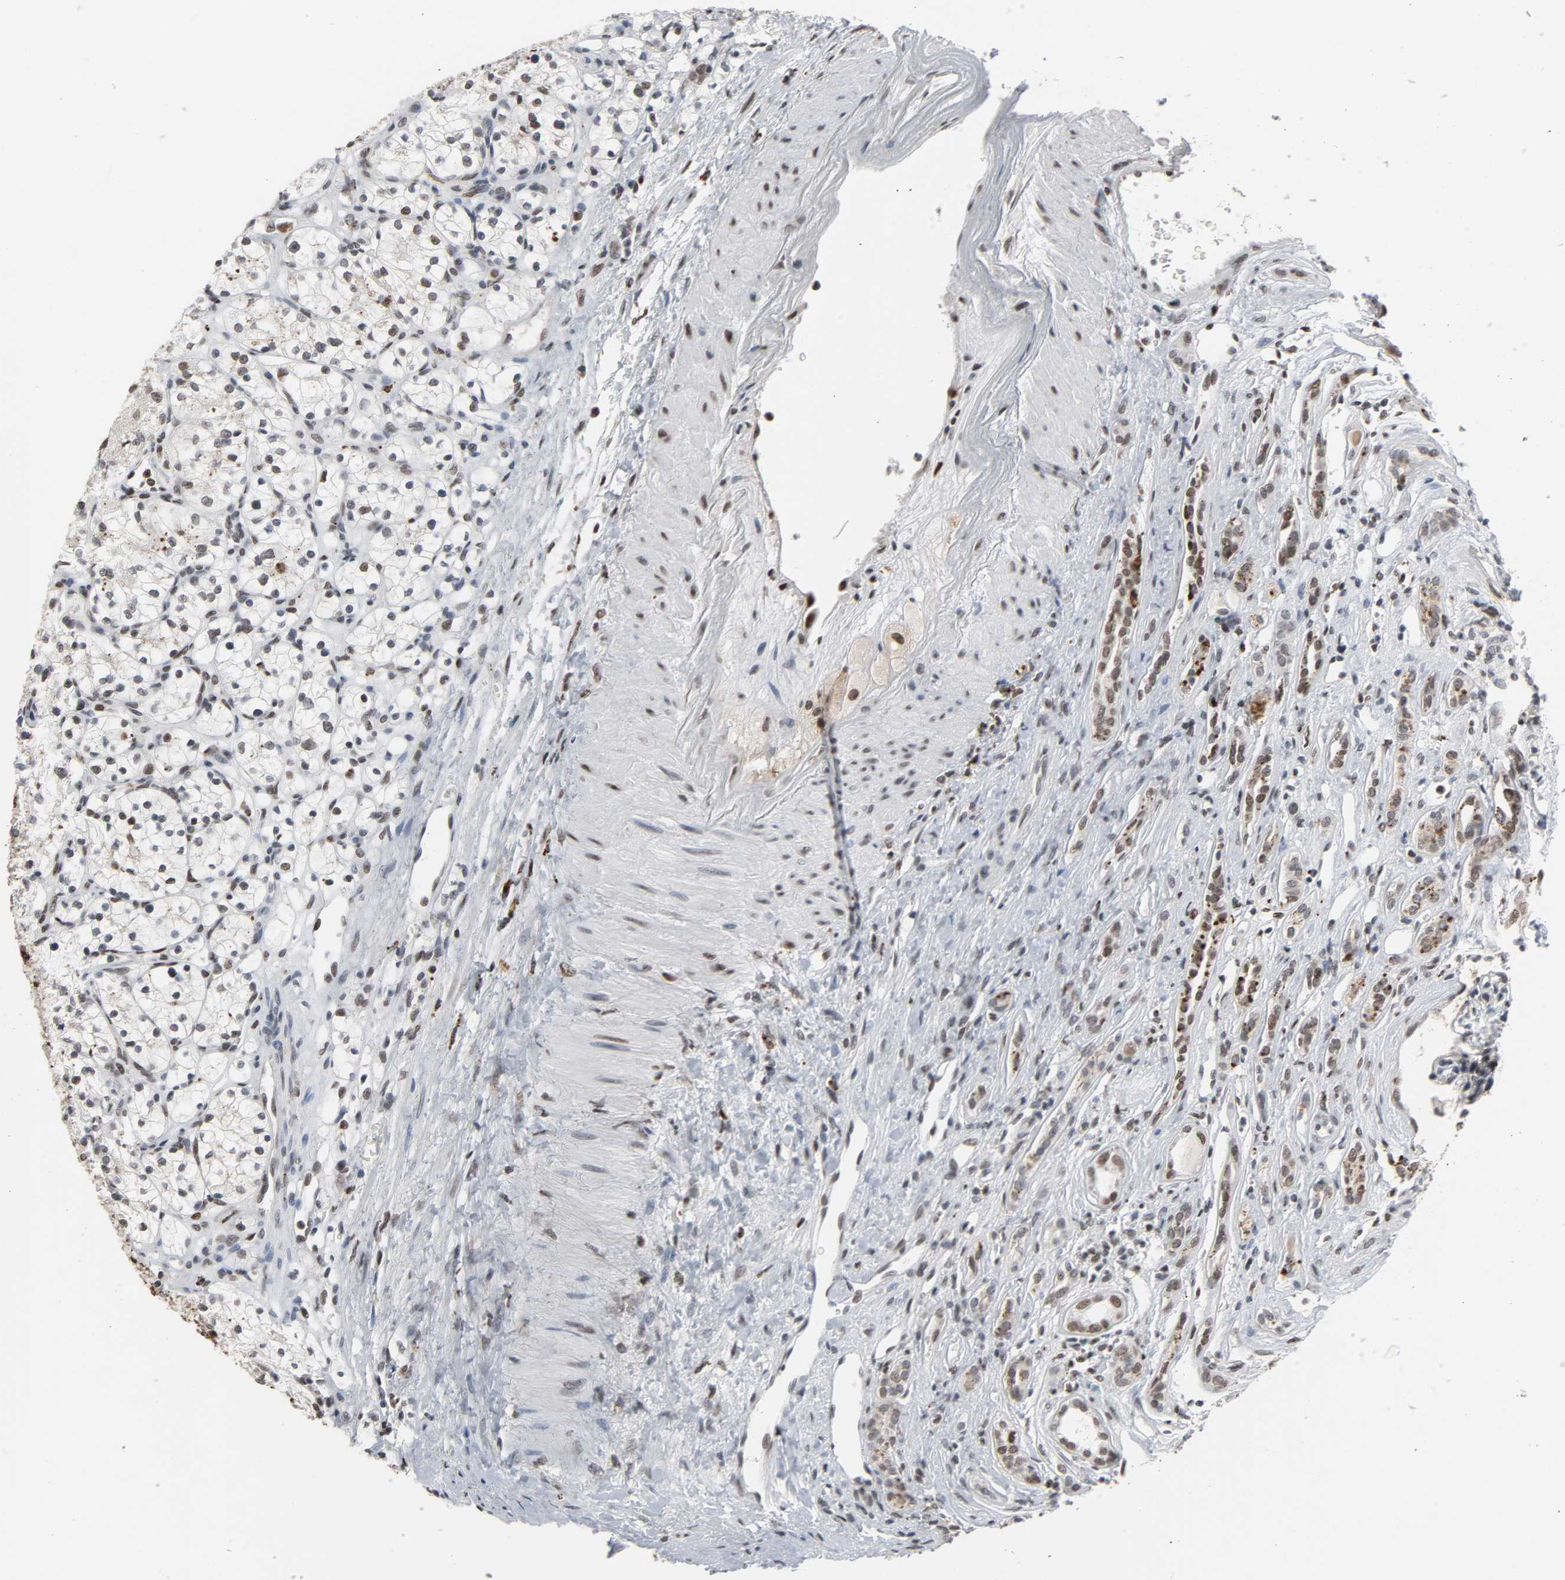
{"staining": {"intensity": "negative", "quantity": "none", "location": "none"}, "tissue": "renal cancer", "cell_type": "Tumor cells", "image_type": "cancer", "snomed": [{"axis": "morphology", "description": "Adenocarcinoma, NOS"}, {"axis": "topography", "description": "Kidney"}], "caption": "This is an immunohistochemistry (IHC) micrograph of human renal cancer (adenocarcinoma). There is no positivity in tumor cells.", "gene": "DAZAP1", "patient": {"sex": "female", "age": 60}}